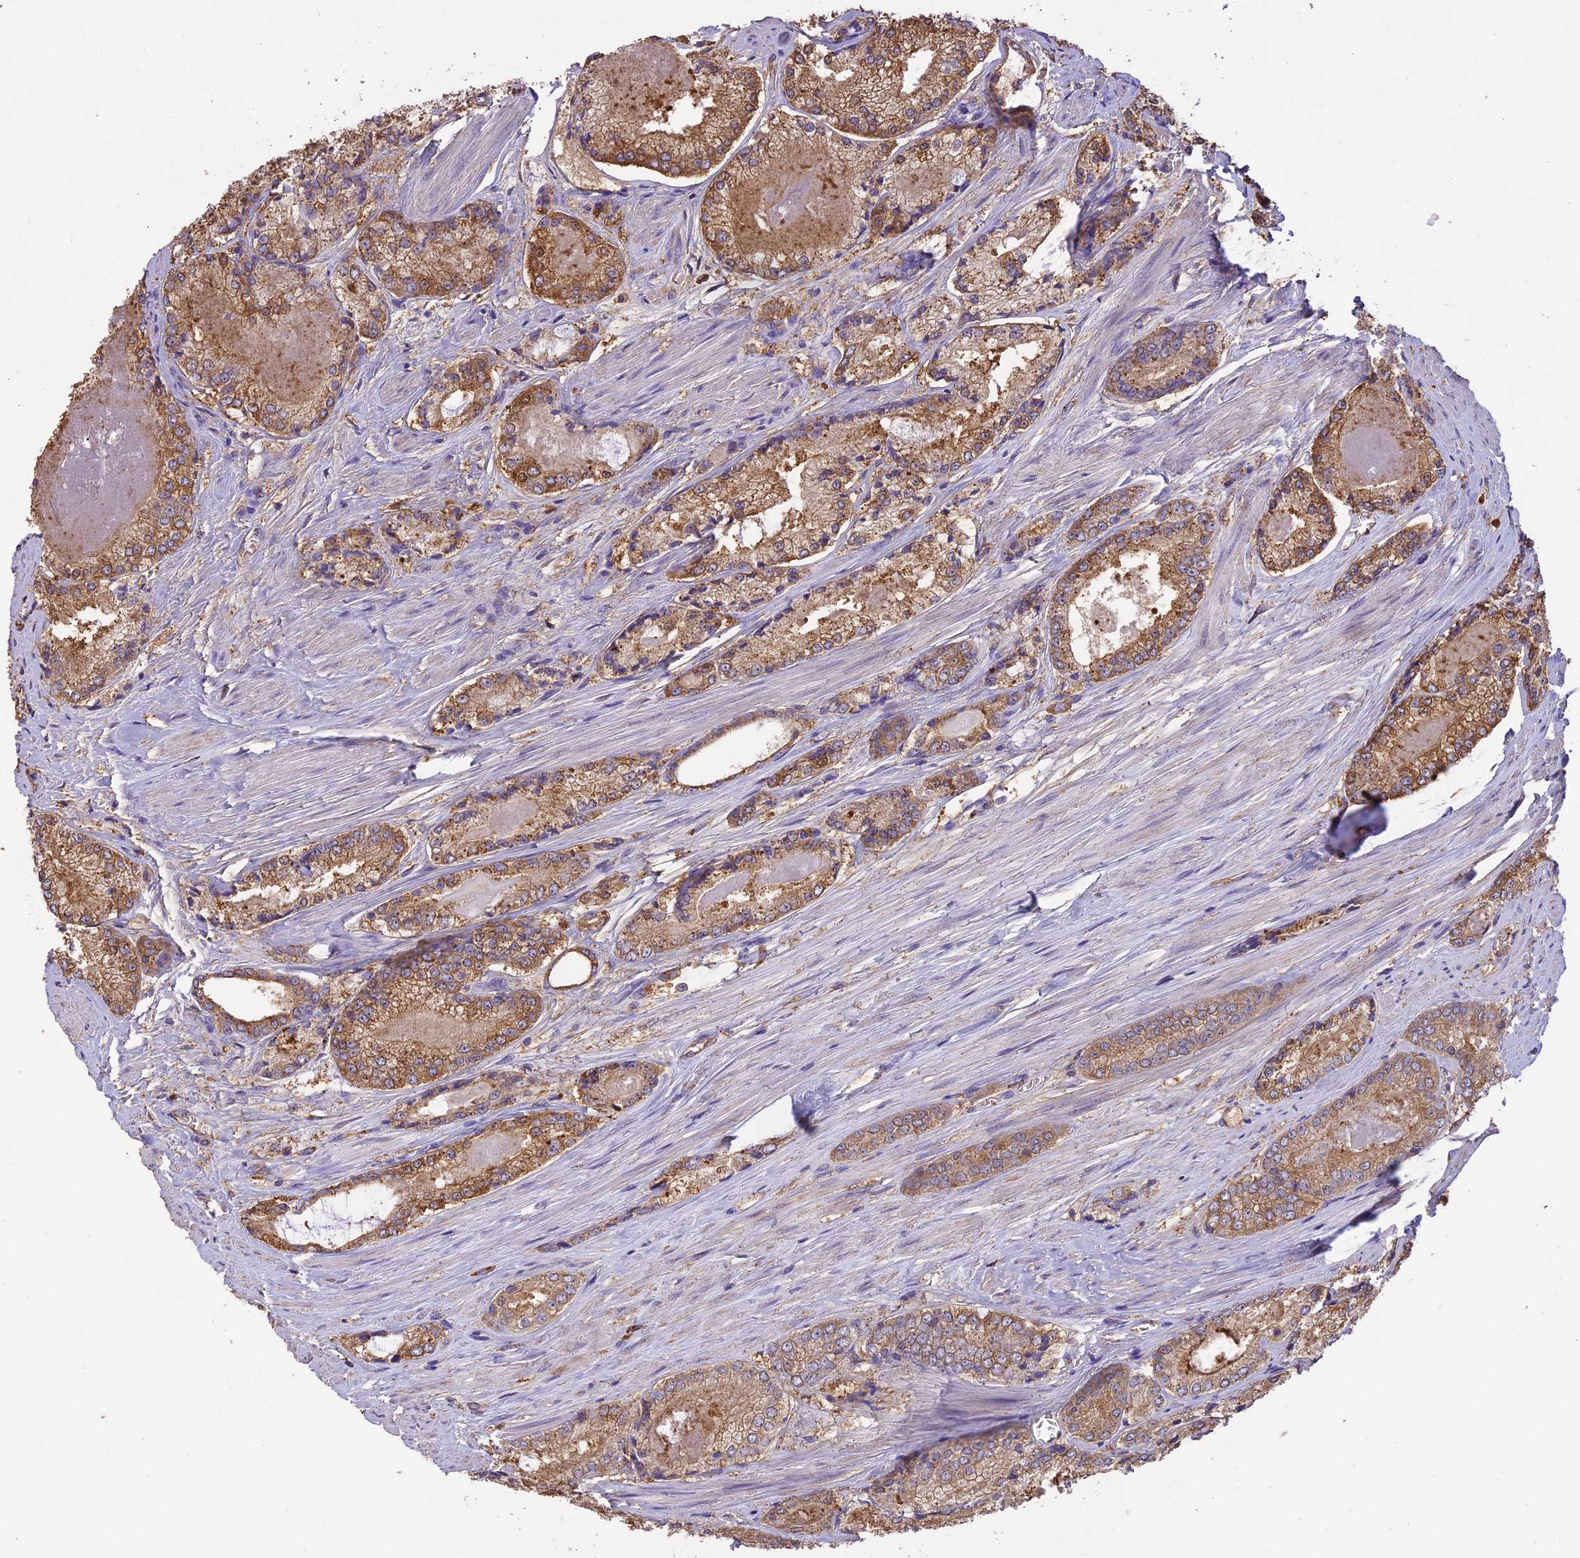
{"staining": {"intensity": "moderate", "quantity": ">75%", "location": "cytoplasmic/membranous,nuclear"}, "tissue": "prostate cancer", "cell_type": "Tumor cells", "image_type": "cancer", "snomed": [{"axis": "morphology", "description": "Adenocarcinoma, Low grade"}, {"axis": "topography", "description": "Prostate"}], "caption": "Immunohistochemistry (IHC) histopathology image of neoplastic tissue: human prostate adenocarcinoma (low-grade) stained using immunohistochemistry demonstrates medium levels of moderate protein expression localized specifically in the cytoplasmic/membranous and nuclear of tumor cells, appearing as a cytoplasmic/membranous and nuclear brown color.", "gene": "ARHGAP19", "patient": {"sex": "male", "age": 68}}